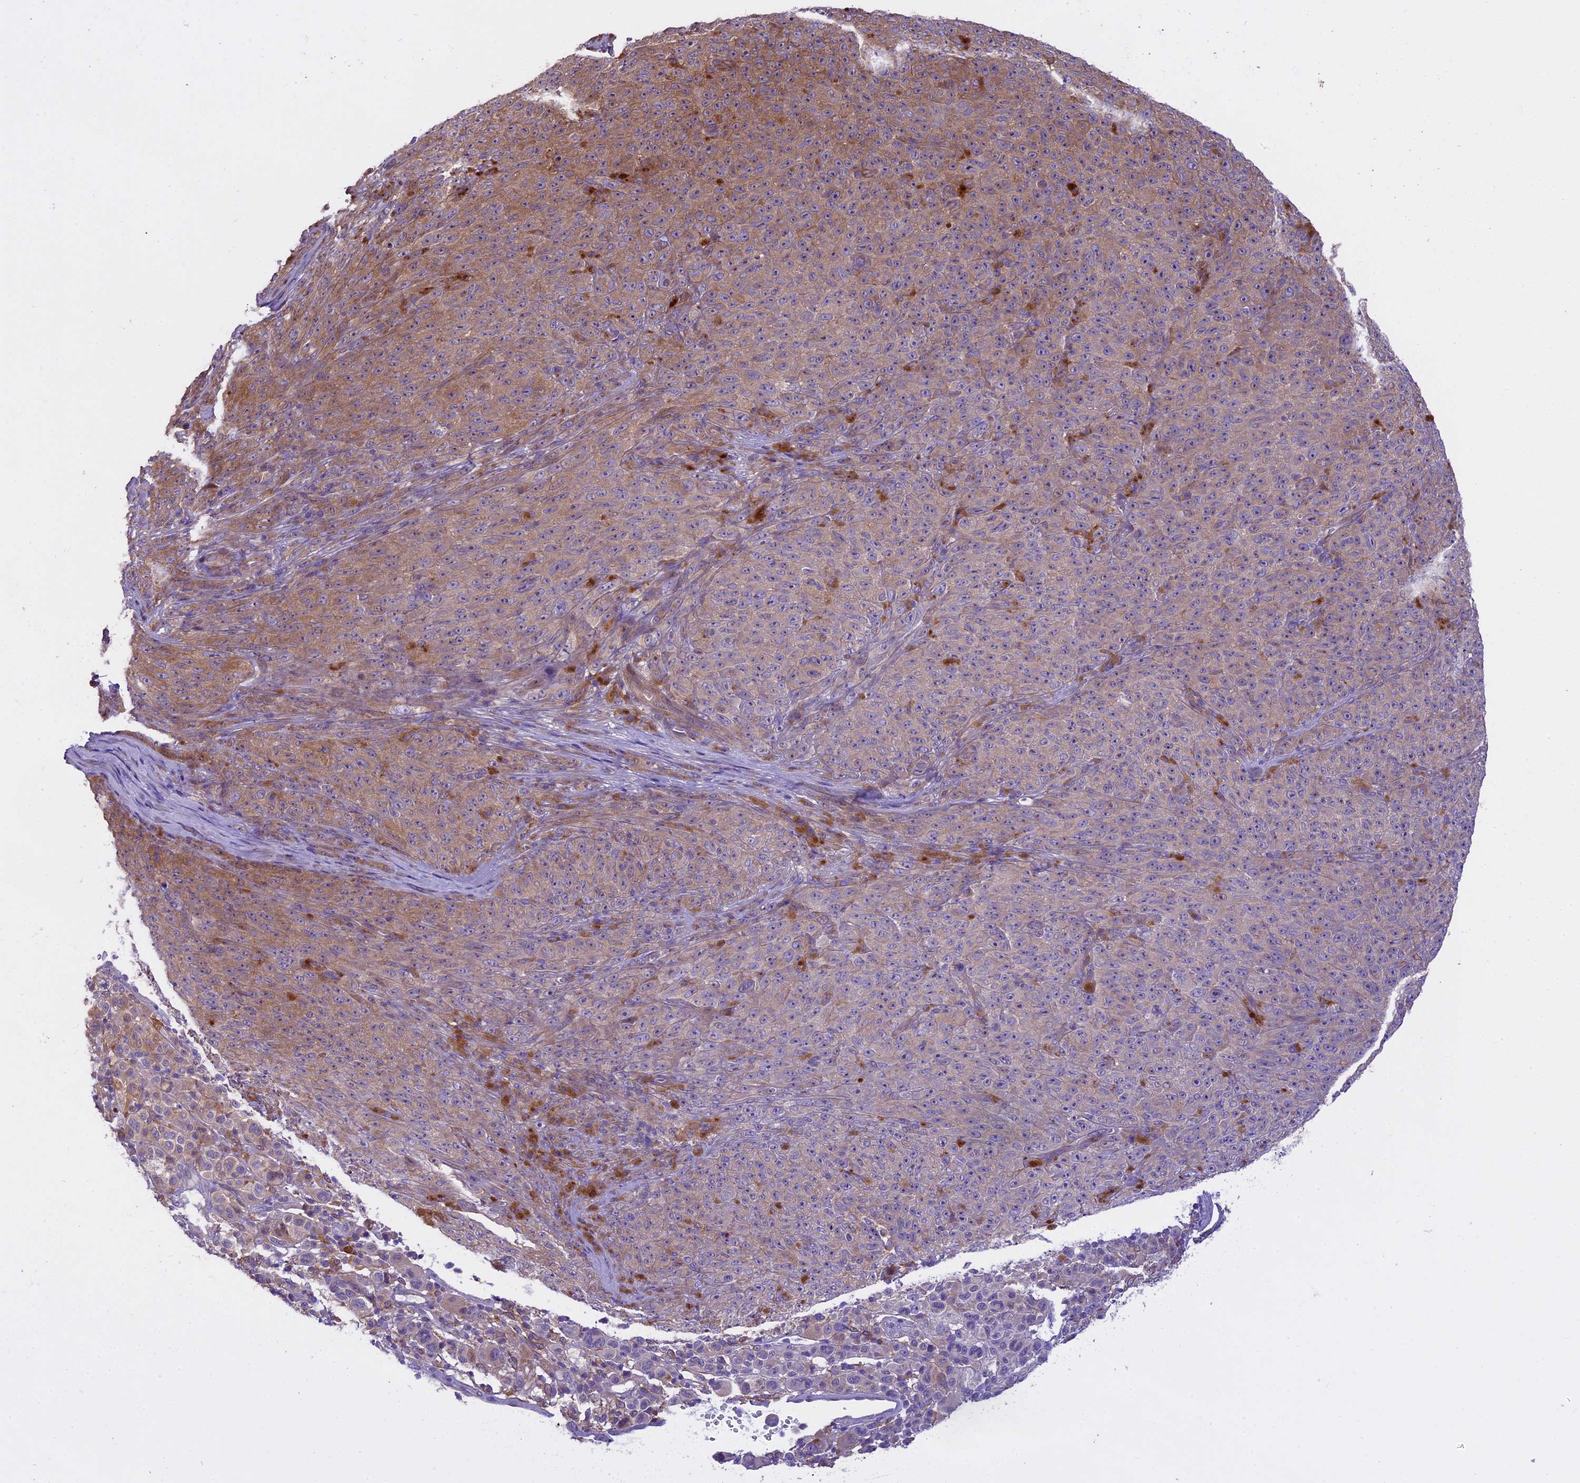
{"staining": {"intensity": "moderate", "quantity": "25%-75%", "location": "cytoplasmic/membranous"}, "tissue": "melanoma", "cell_type": "Tumor cells", "image_type": "cancer", "snomed": [{"axis": "morphology", "description": "Malignant melanoma, NOS"}, {"axis": "topography", "description": "Skin"}], "caption": "Malignant melanoma stained with DAB immunohistochemistry (IHC) shows medium levels of moderate cytoplasmic/membranous expression in approximately 25%-75% of tumor cells. (Stains: DAB in brown, nuclei in blue, Microscopy: brightfield microscopy at high magnification).", "gene": "SPIRE1", "patient": {"sex": "female", "age": 82}}